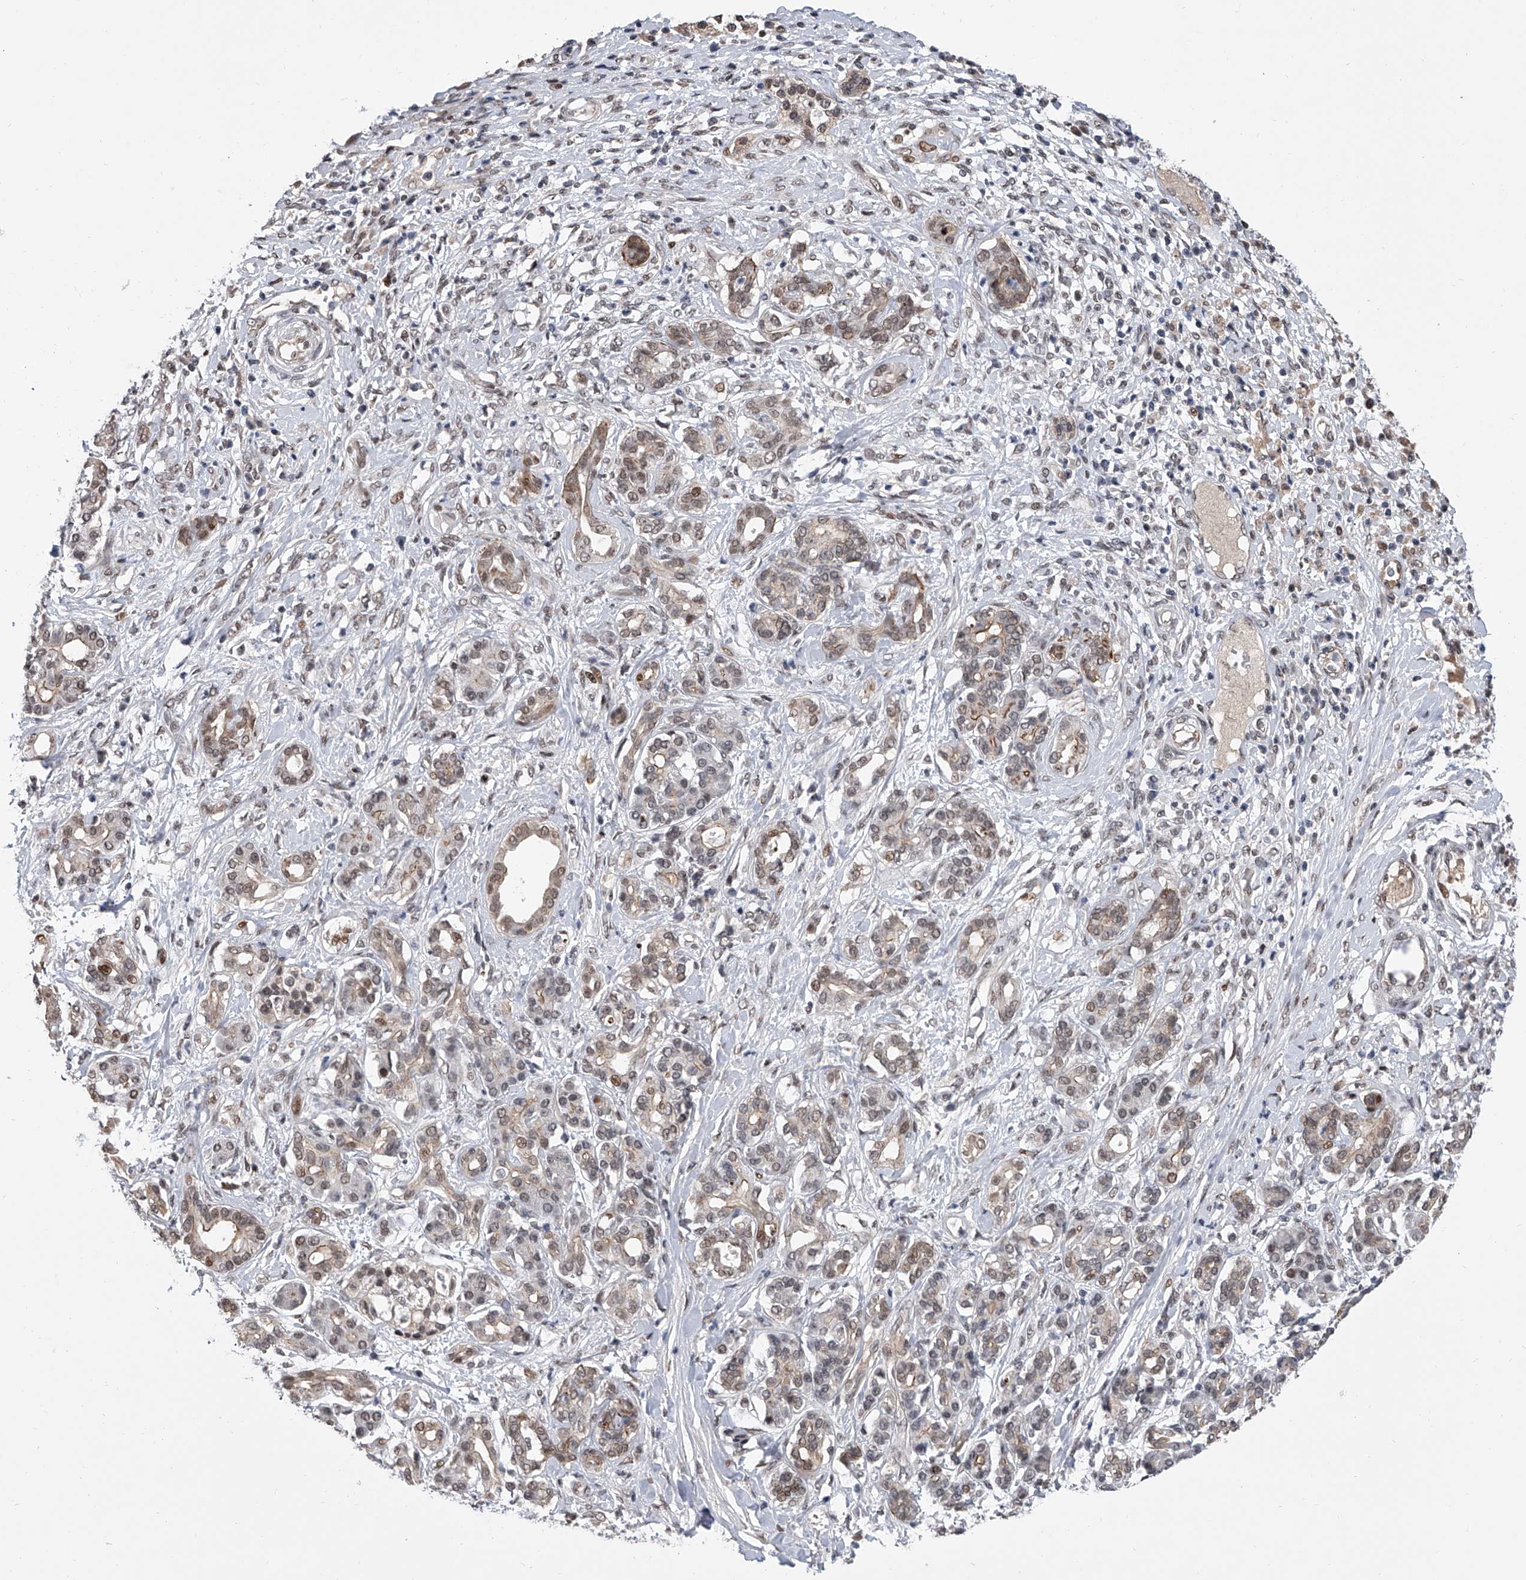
{"staining": {"intensity": "weak", "quantity": "<25%", "location": "cytoplasmic/membranous,nuclear"}, "tissue": "pancreatic cancer", "cell_type": "Tumor cells", "image_type": "cancer", "snomed": [{"axis": "morphology", "description": "Adenocarcinoma, NOS"}, {"axis": "topography", "description": "Pancreas"}], "caption": "Human pancreatic cancer (adenocarcinoma) stained for a protein using immunohistochemistry (IHC) reveals no expression in tumor cells.", "gene": "ZNF426", "patient": {"sex": "female", "age": 56}}